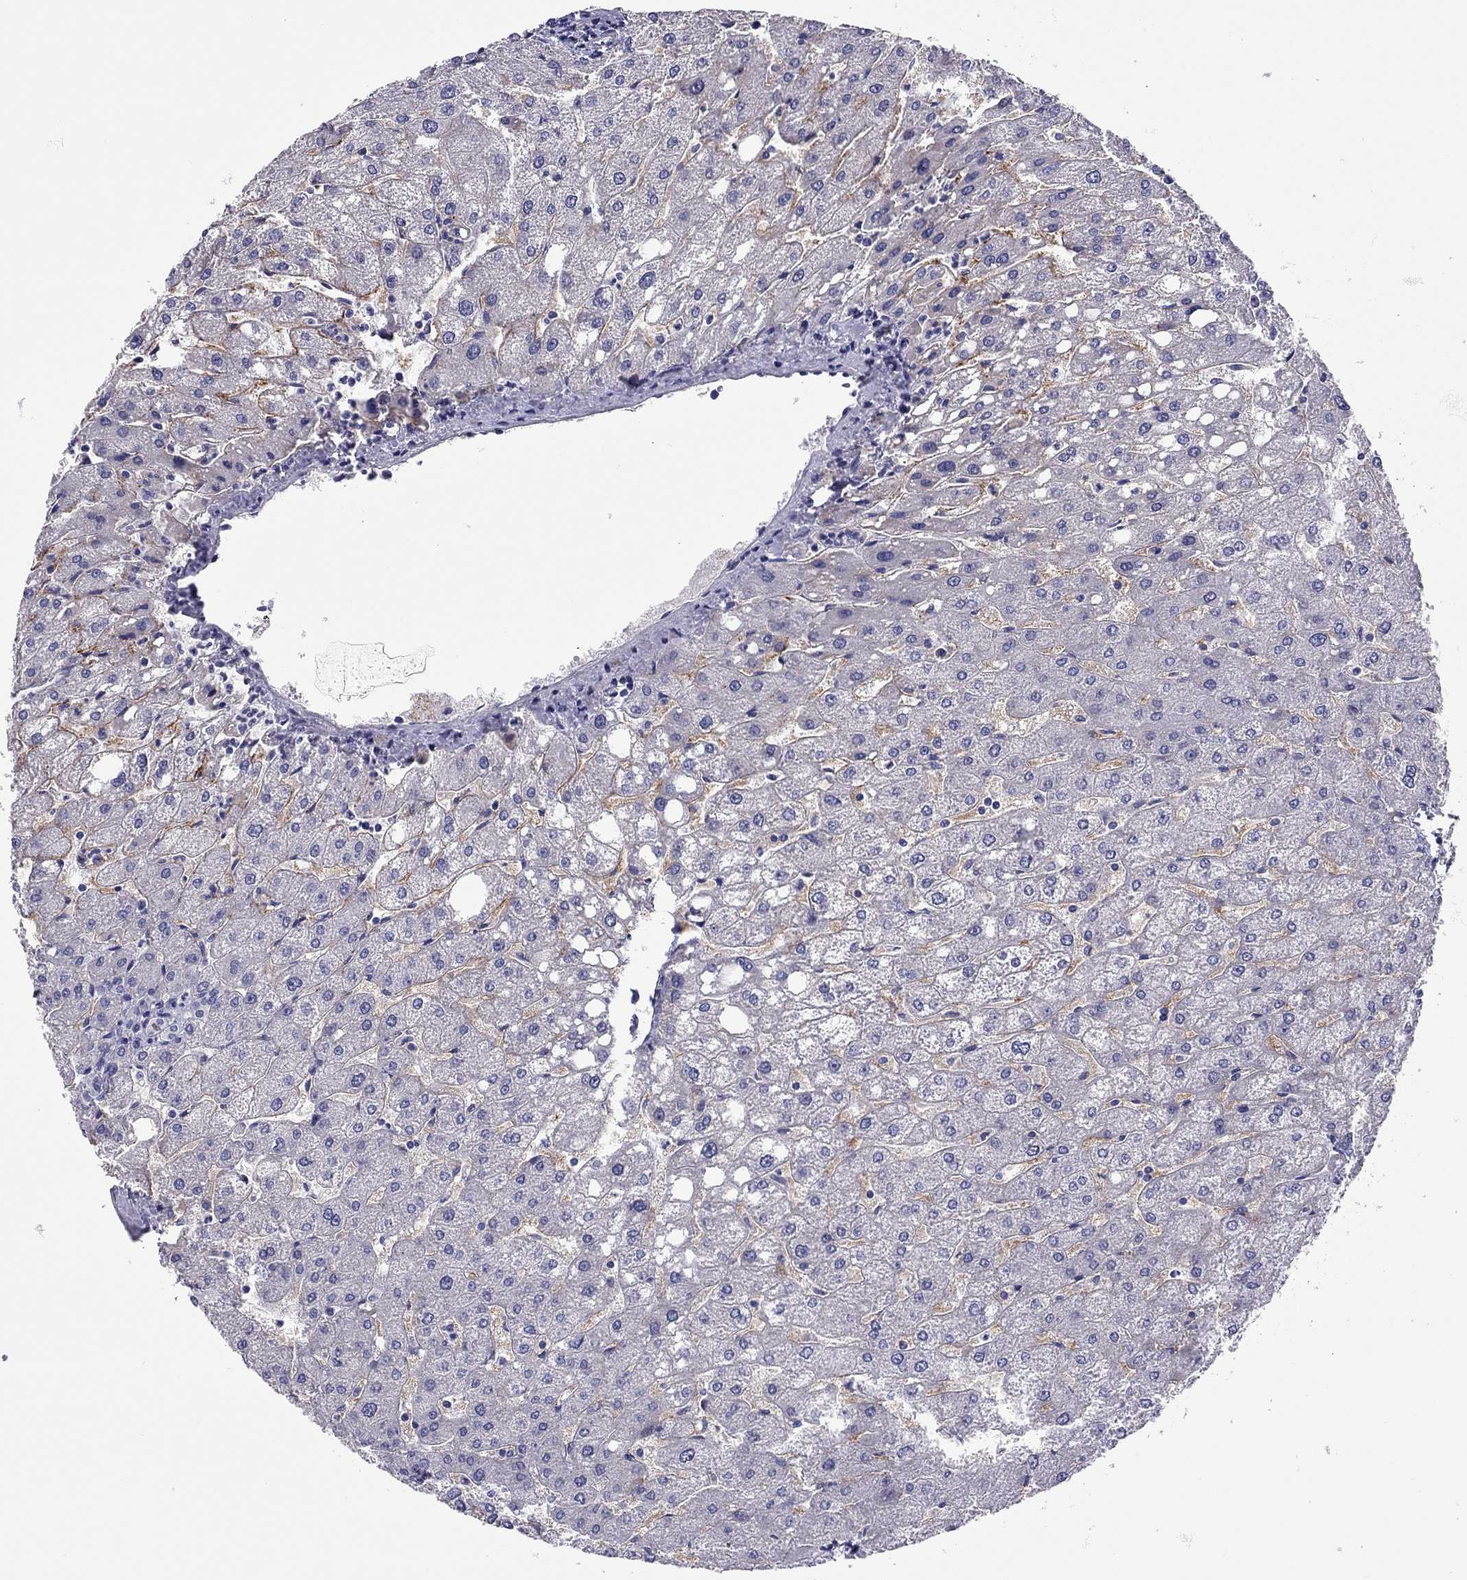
{"staining": {"intensity": "negative", "quantity": "none", "location": "none"}, "tissue": "liver", "cell_type": "Cholangiocytes", "image_type": "normal", "snomed": [{"axis": "morphology", "description": "Normal tissue, NOS"}, {"axis": "topography", "description": "Liver"}], "caption": "High power microscopy micrograph of an immunohistochemistry (IHC) image of benign liver, revealing no significant positivity in cholangiocytes.", "gene": "SCARB1", "patient": {"sex": "male", "age": 67}}